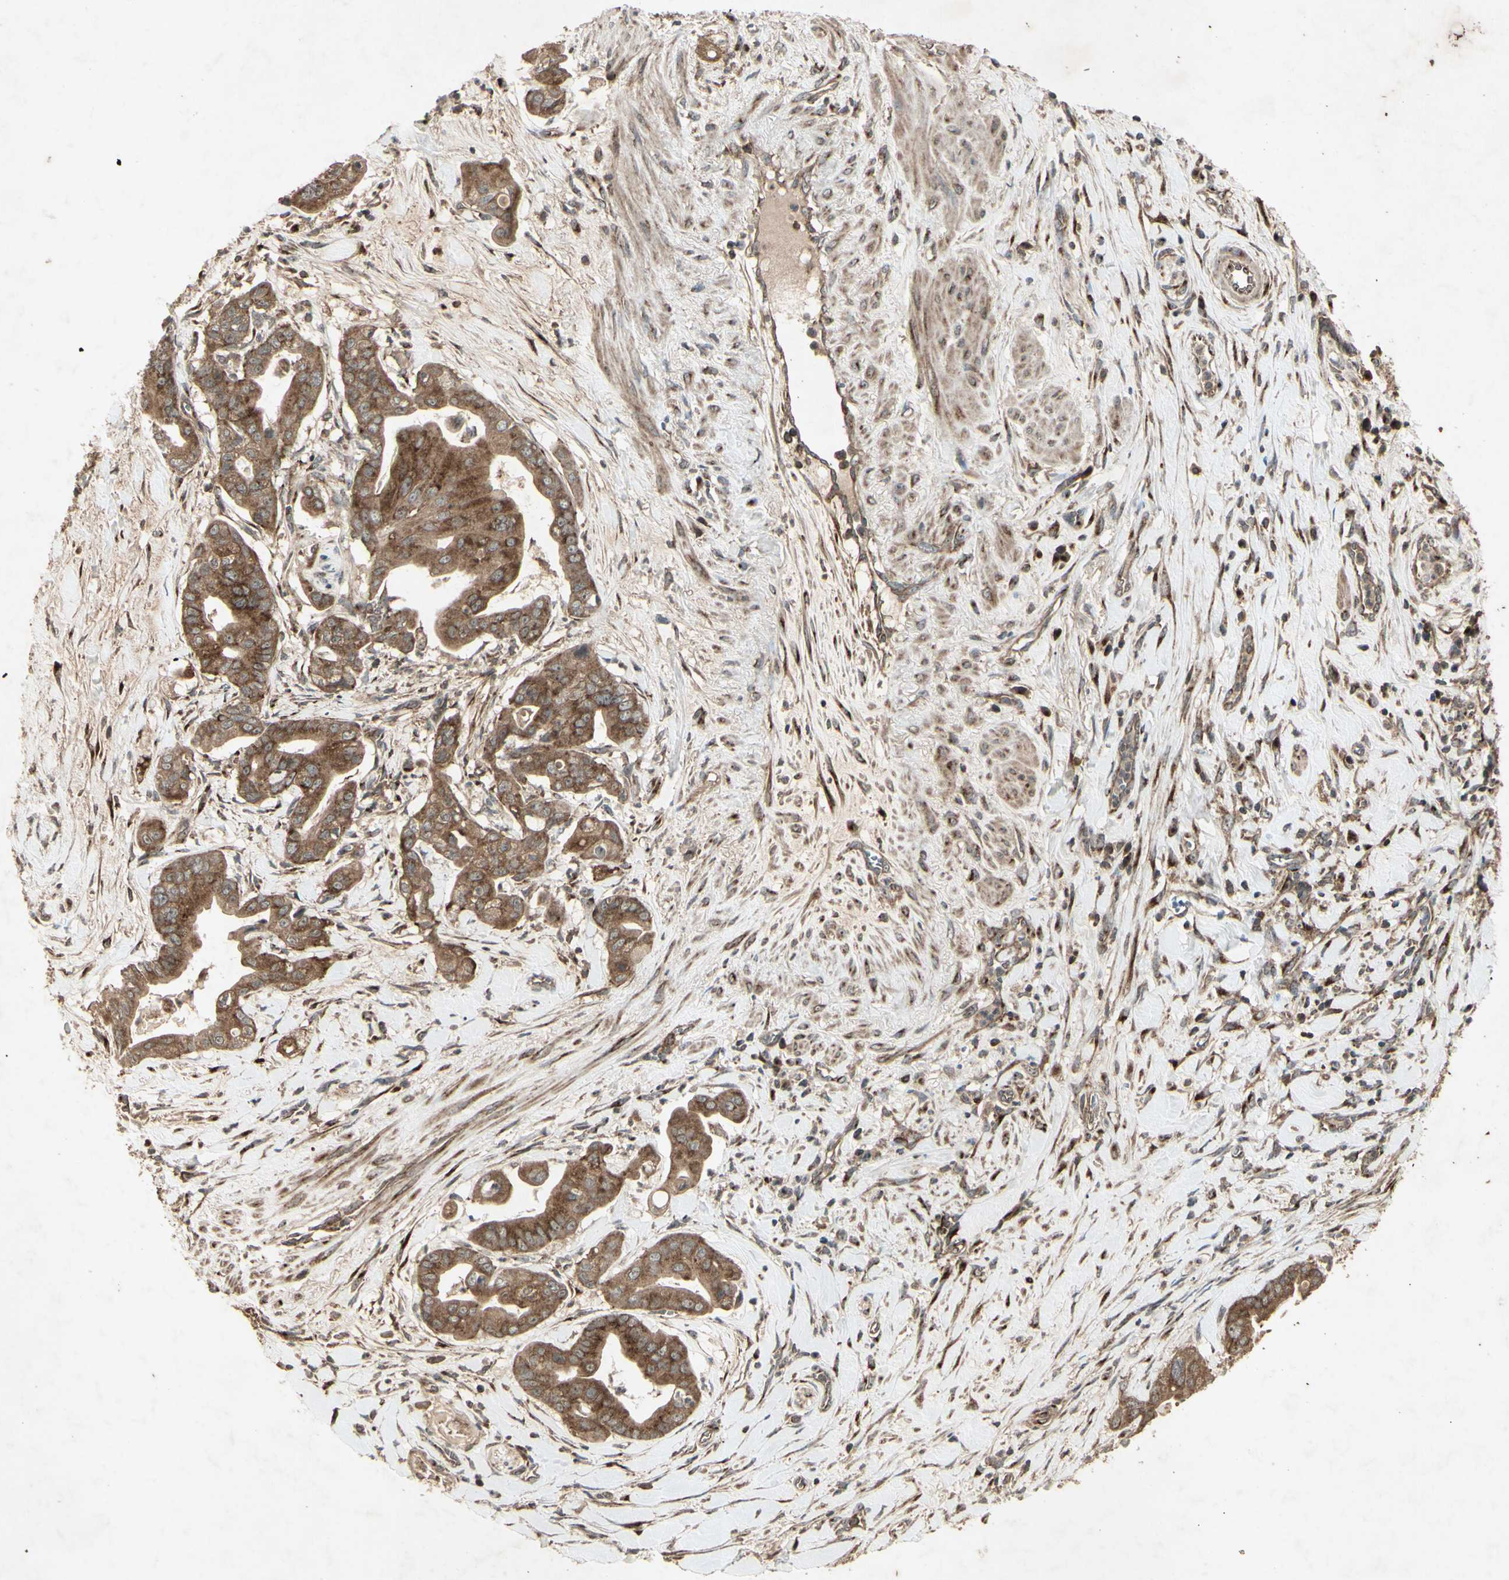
{"staining": {"intensity": "moderate", "quantity": ">75%", "location": "cytoplasmic/membranous"}, "tissue": "pancreatic cancer", "cell_type": "Tumor cells", "image_type": "cancer", "snomed": [{"axis": "morphology", "description": "Adenocarcinoma, NOS"}, {"axis": "topography", "description": "Pancreas"}], "caption": "Pancreatic cancer (adenocarcinoma) tissue reveals moderate cytoplasmic/membranous expression in about >75% of tumor cells, visualized by immunohistochemistry. (DAB (3,3'-diaminobenzidine) = brown stain, brightfield microscopy at high magnification).", "gene": "AP1G1", "patient": {"sex": "female", "age": 75}}